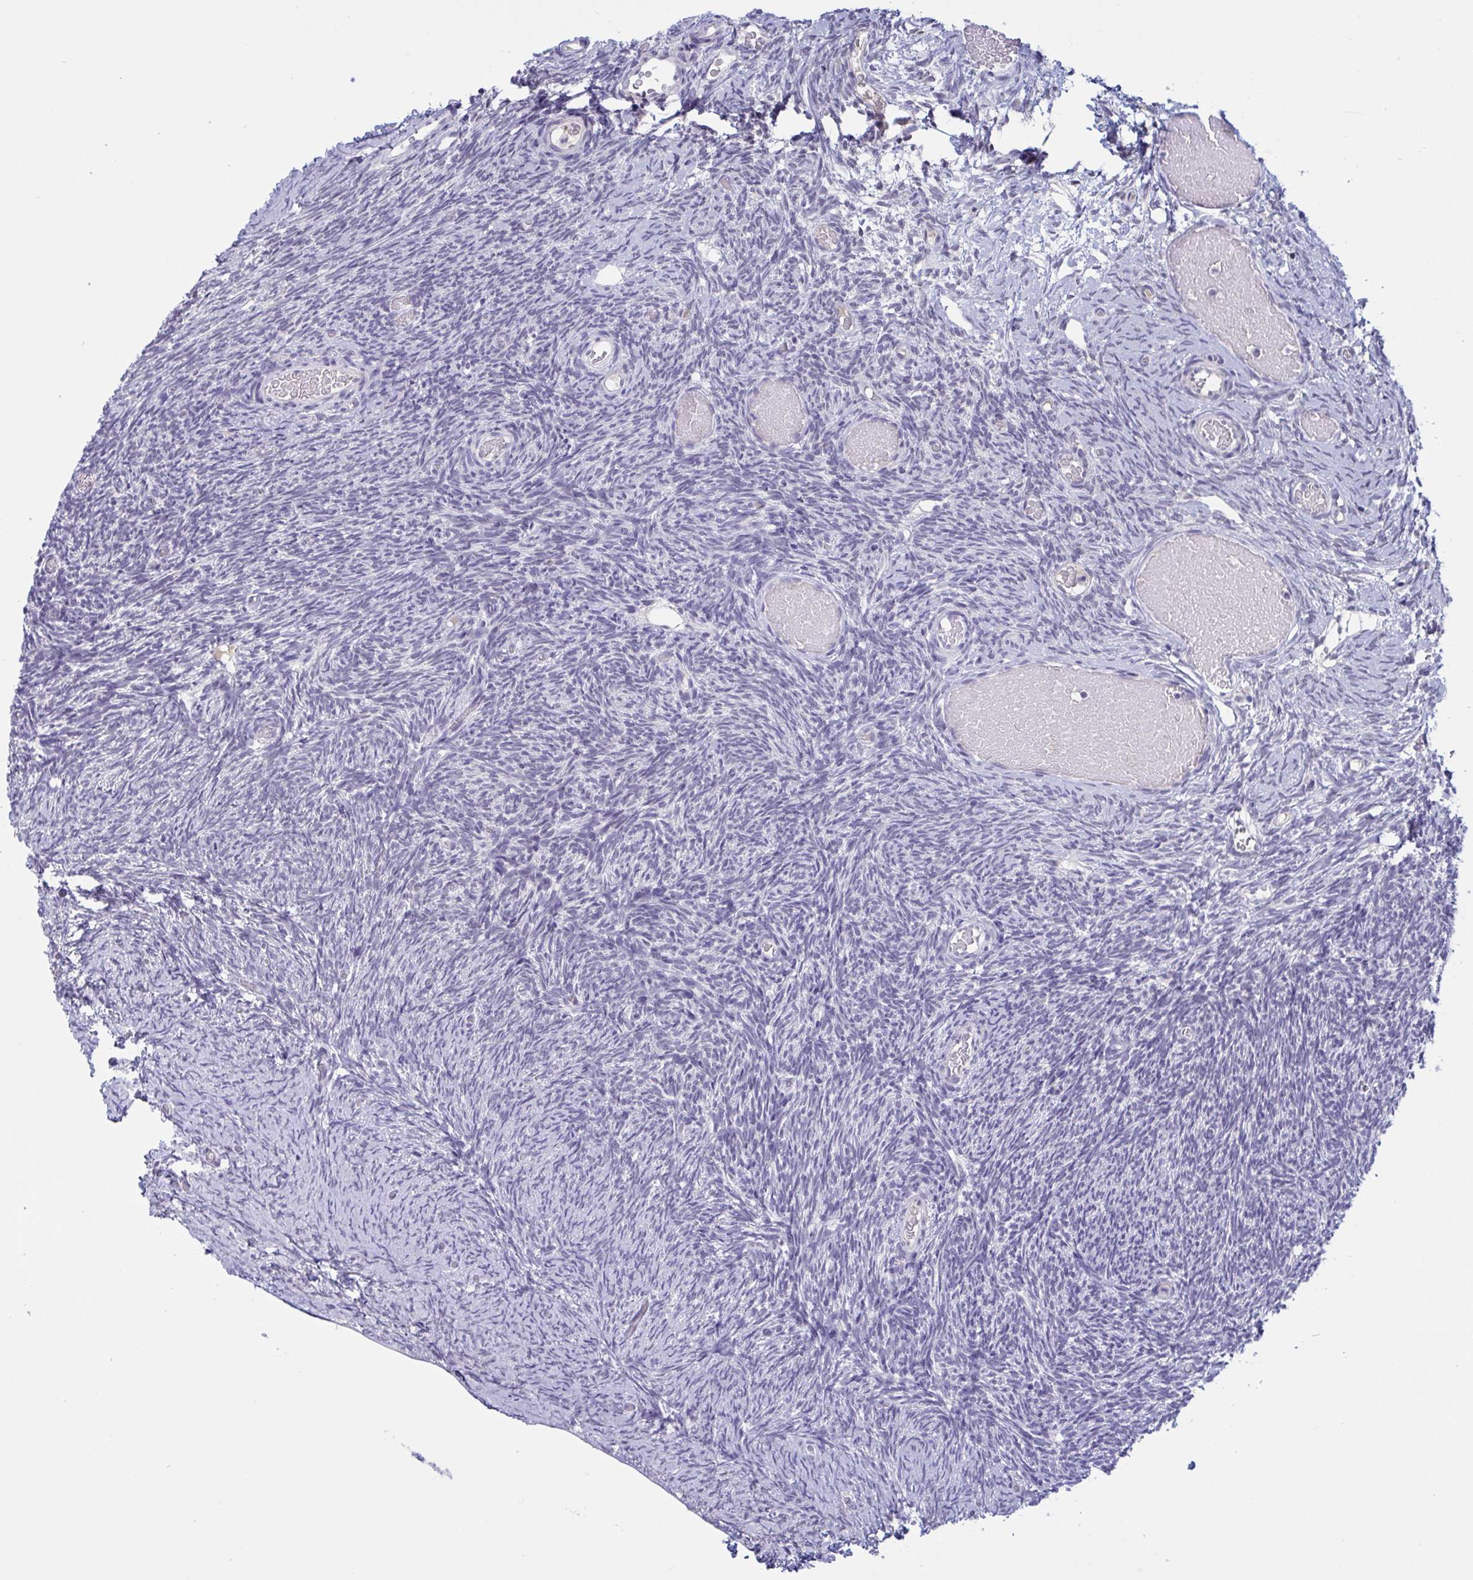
{"staining": {"intensity": "weak", "quantity": ">75%", "location": "cytoplasmic/membranous"}, "tissue": "ovary", "cell_type": "Follicle cells", "image_type": "normal", "snomed": [{"axis": "morphology", "description": "Normal tissue, NOS"}, {"axis": "topography", "description": "Ovary"}], "caption": "Follicle cells exhibit weak cytoplasmic/membranous positivity in about >75% of cells in benign ovary. (brown staining indicates protein expression, while blue staining denotes nuclei).", "gene": "SERPINB13", "patient": {"sex": "female", "age": 39}}